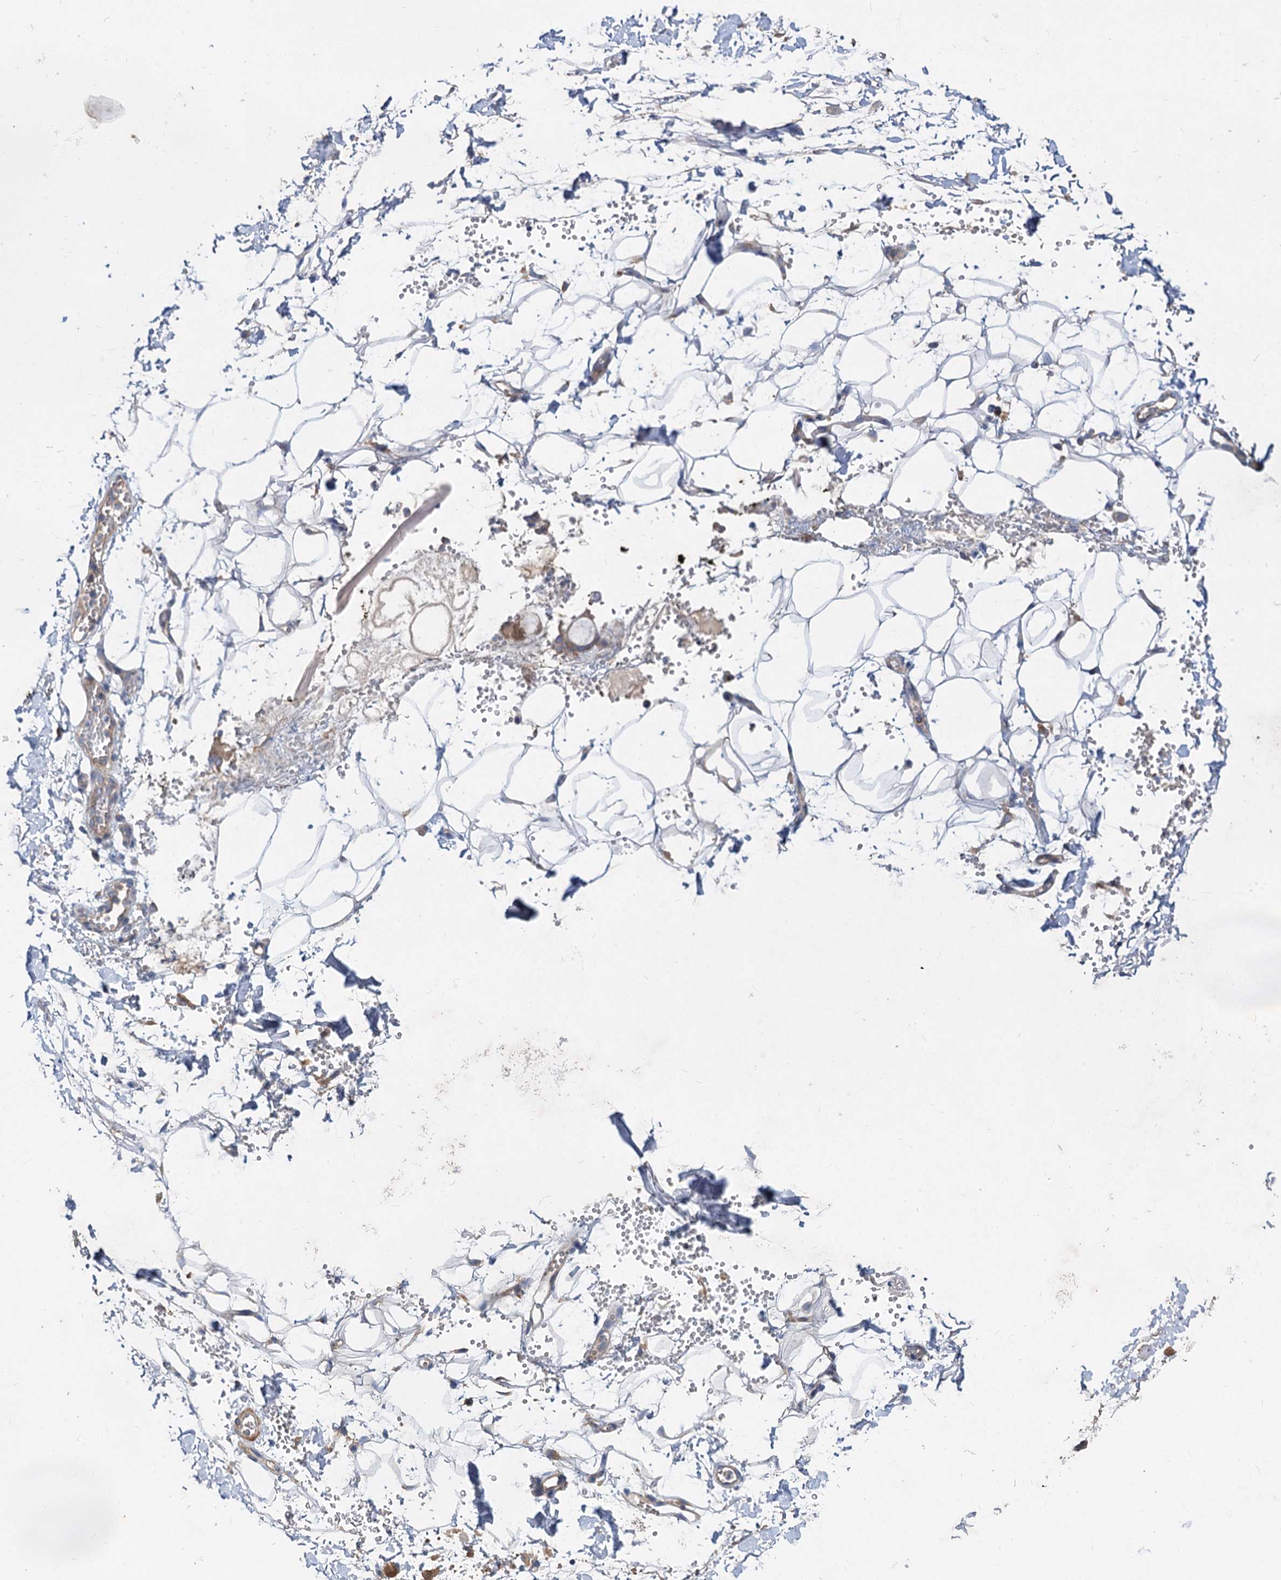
{"staining": {"intensity": "negative", "quantity": "none", "location": "none"}, "tissue": "adipose tissue", "cell_type": "Adipocytes", "image_type": "normal", "snomed": [{"axis": "morphology", "description": "Normal tissue, NOS"}, {"axis": "morphology", "description": "Adenocarcinoma, NOS"}, {"axis": "topography", "description": "Pancreas"}, {"axis": "topography", "description": "Peripheral nerve tissue"}], "caption": "Immunohistochemistry image of normal human adipose tissue stained for a protein (brown), which exhibits no staining in adipocytes.", "gene": "ALKBH7", "patient": {"sex": "male", "age": 59}}